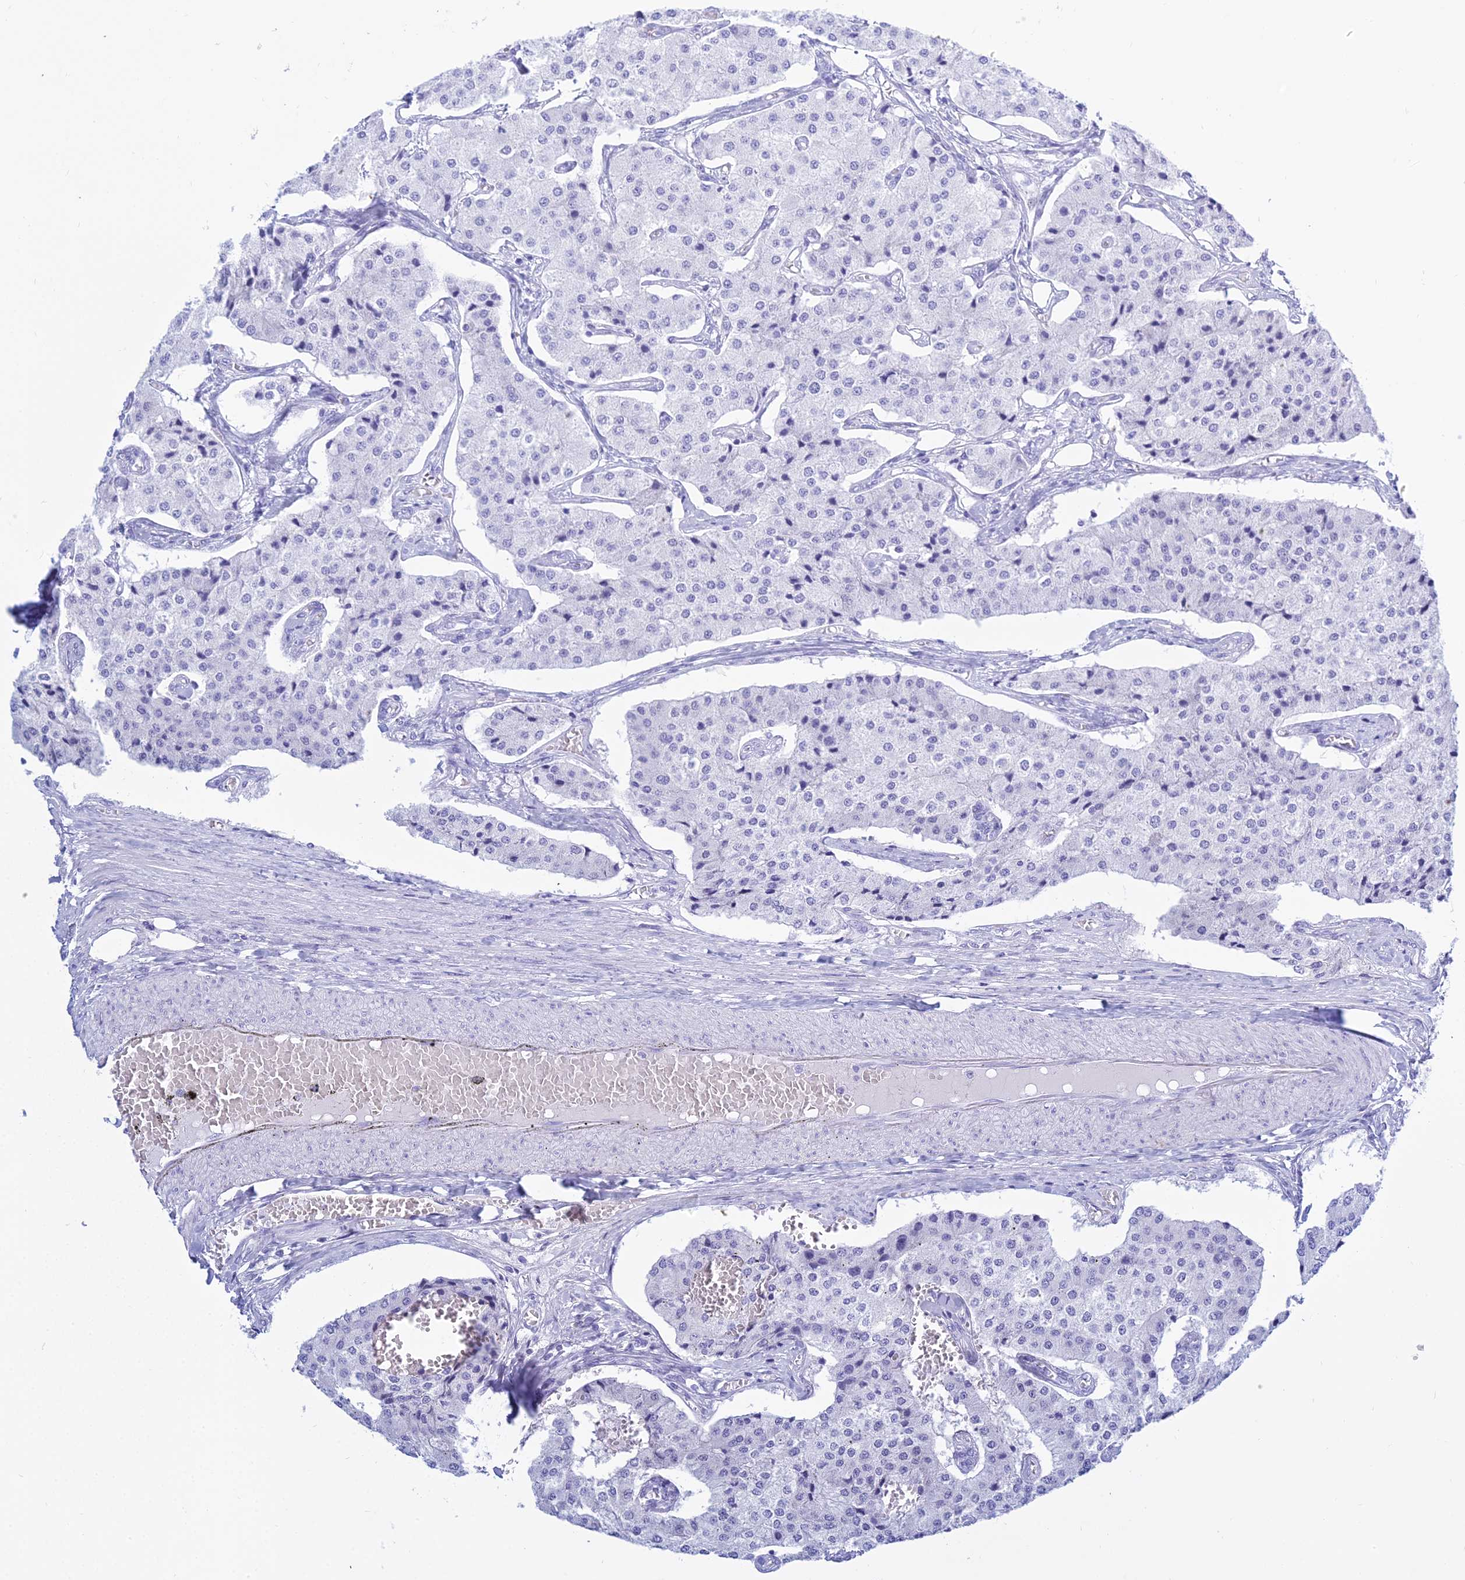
{"staining": {"intensity": "negative", "quantity": "none", "location": "none"}, "tissue": "carcinoid", "cell_type": "Tumor cells", "image_type": "cancer", "snomed": [{"axis": "morphology", "description": "Carcinoid, malignant, NOS"}, {"axis": "topography", "description": "Colon"}], "caption": "IHC image of neoplastic tissue: human carcinoid stained with DAB (3,3'-diaminobenzidine) demonstrates no significant protein staining in tumor cells. (Stains: DAB (3,3'-diaminobenzidine) IHC with hematoxylin counter stain, Microscopy: brightfield microscopy at high magnification).", "gene": "PATE4", "patient": {"sex": "female", "age": 52}}